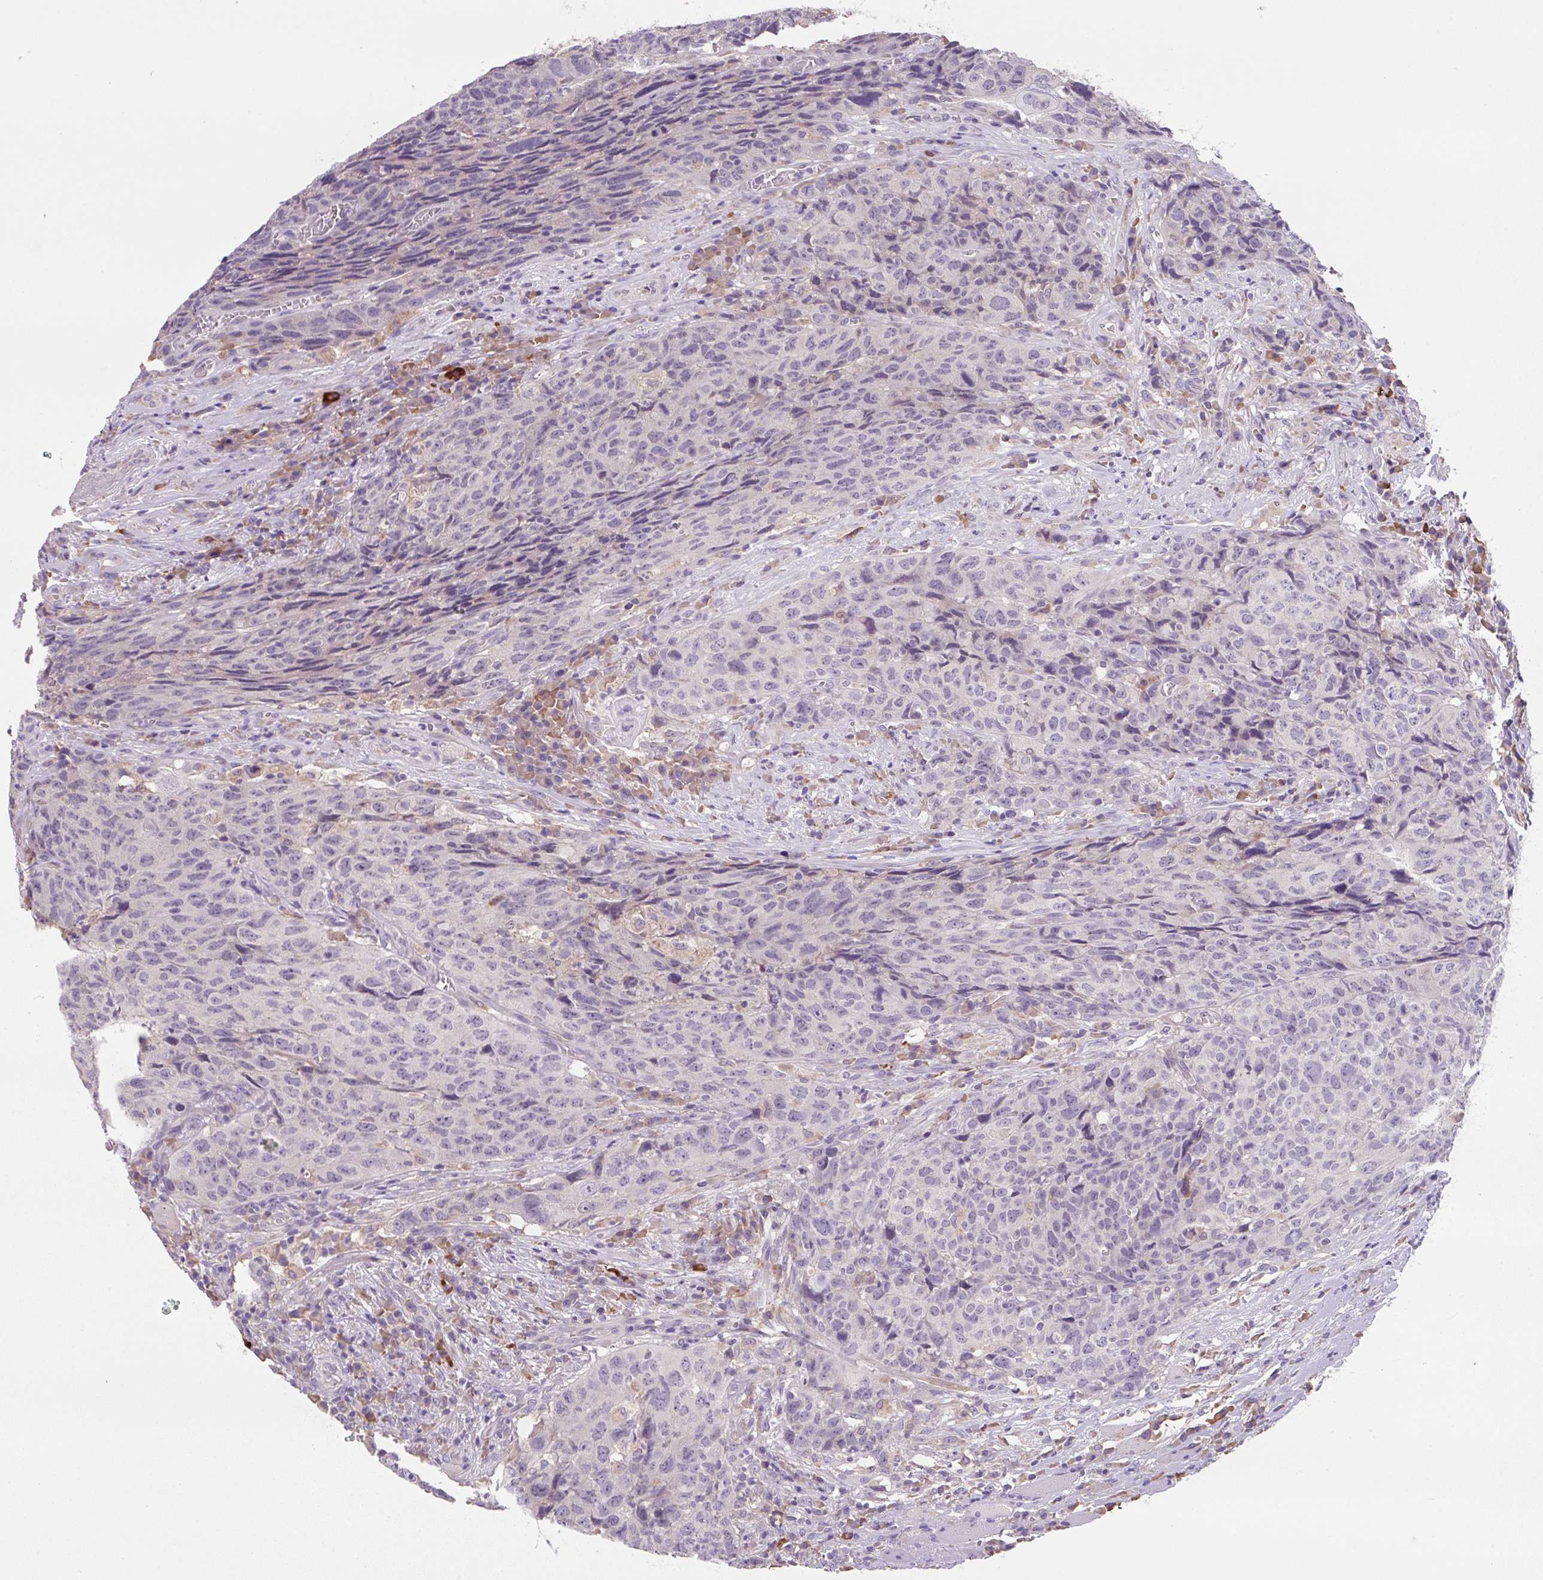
{"staining": {"intensity": "negative", "quantity": "none", "location": "none"}, "tissue": "head and neck cancer", "cell_type": "Tumor cells", "image_type": "cancer", "snomed": [{"axis": "morphology", "description": "Squamous cell carcinoma, NOS"}, {"axis": "topography", "description": "Head-Neck"}], "caption": "A high-resolution histopathology image shows IHC staining of head and neck cancer, which displays no significant staining in tumor cells.", "gene": "FZD5", "patient": {"sex": "male", "age": 66}}